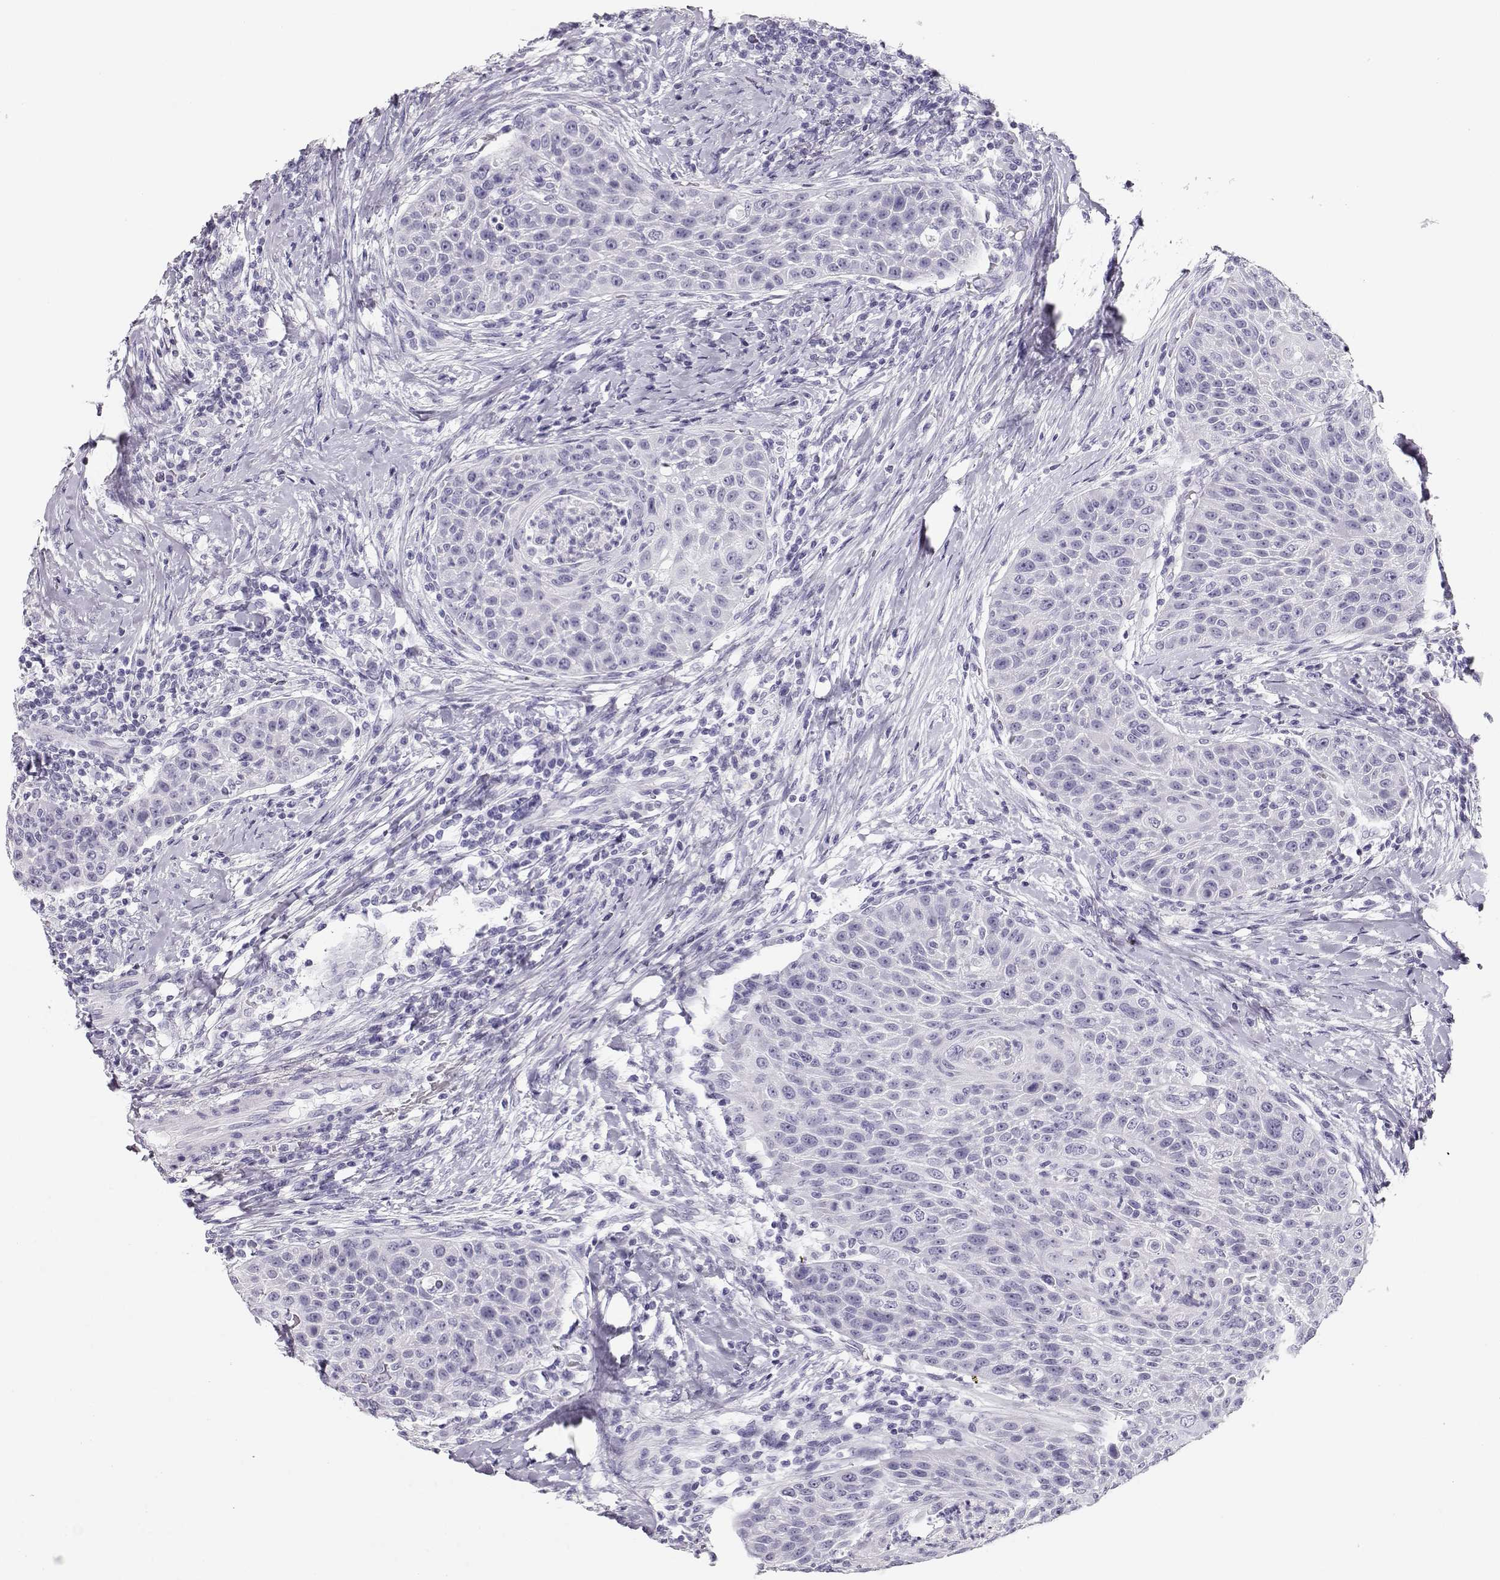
{"staining": {"intensity": "negative", "quantity": "none", "location": "none"}, "tissue": "head and neck cancer", "cell_type": "Tumor cells", "image_type": "cancer", "snomed": [{"axis": "morphology", "description": "Squamous cell carcinoma, NOS"}, {"axis": "topography", "description": "Head-Neck"}], "caption": "This is a micrograph of immunohistochemistry staining of squamous cell carcinoma (head and neck), which shows no positivity in tumor cells. The staining is performed using DAB brown chromogen with nuclei counter-stained in using hematoxylin.", "gene": "MAGEC1", "patient": {"sex": "male", "age": 69}}